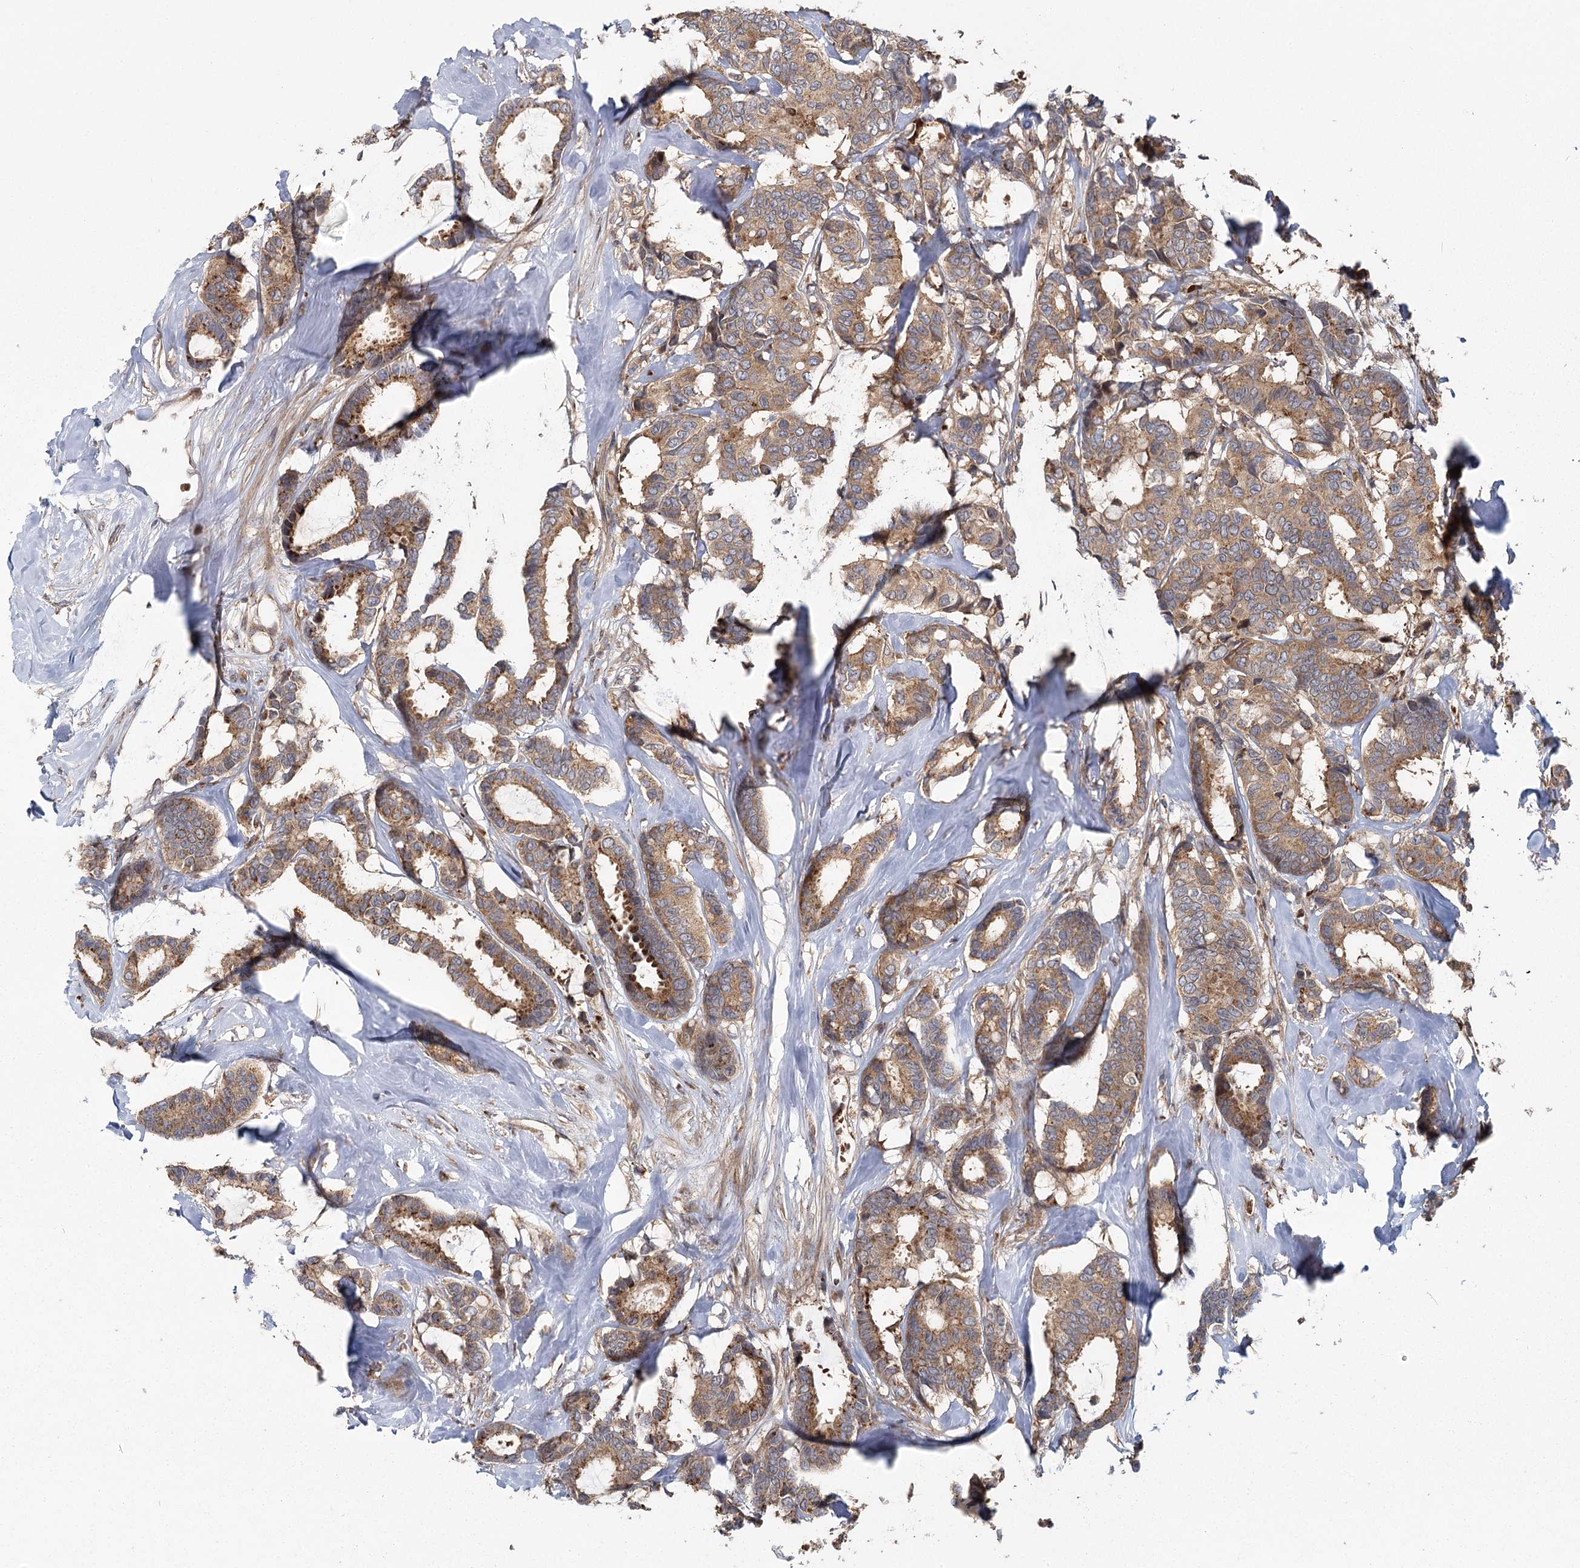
{"staining": {"intensity": "moderate", "quantity": ">75%", "location": "cytoplasmic/membranous"}, "tissue": "breast cancer", "cell_type": "Tumor cells", "image_type": "cancer", "snomed": [{"axis": "morphology", "description": "Duct carcinoma"}, {"axis": "topography", "description": "Breast"}], "caption": "Protein expression analysis of human breast intraductal carcinoma reveals moderate cytoplasmic/membranous positivity in approximately >75% of tumor cells.", "gene": "RAPGEF6", "patient": {"sex": "female", "age": 87}}